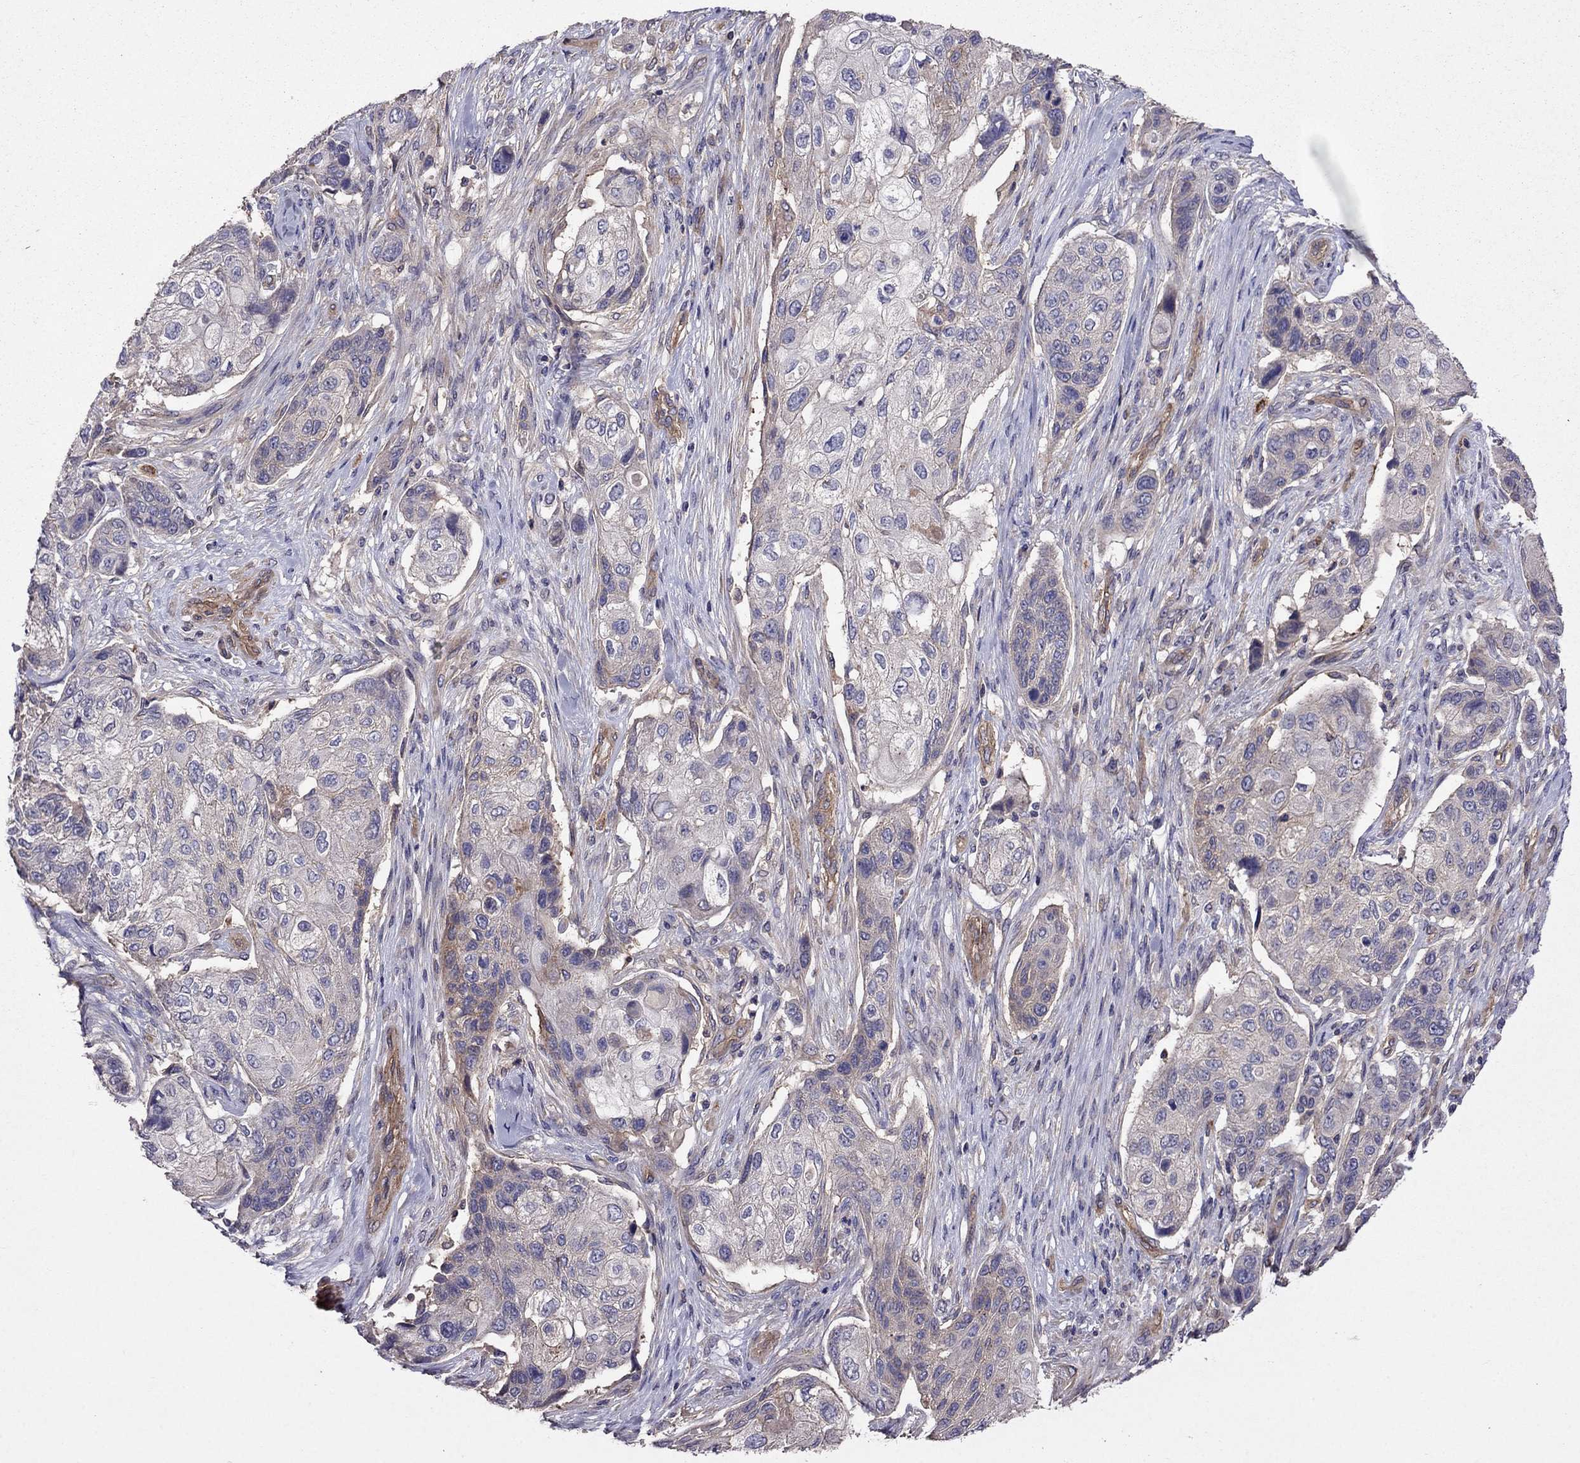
{"staining": {"intensity": "weak", "quantity": "<25%", "location": "cytoplasmic/membranous"}, "tissue": "lung cancer", "cell_type": "Tumor cells", "image_type": "cancer", "snomed": [{"axis": "morphology", "description": "Normal tissue, NOS"}, {"axis": "morphology", "description": "Squamous cell carcinoma, NOS"}, {"axis": "topography", "description": "Bronchus"}, {"axis": "topography", "description": "Lung"}], "caption": "IHC of human lung cancer (squamous cell carcinoma) displays no expression in tumor cells. (Stains: DAB (3,3'-diaminobenzidine) immunohistochemistry with hematoxylin counter stain, Microscopy: brightfield microscopy at high magnification).", "gene": "ITGB1", "patient": {"sex": "male", "age": 69}}